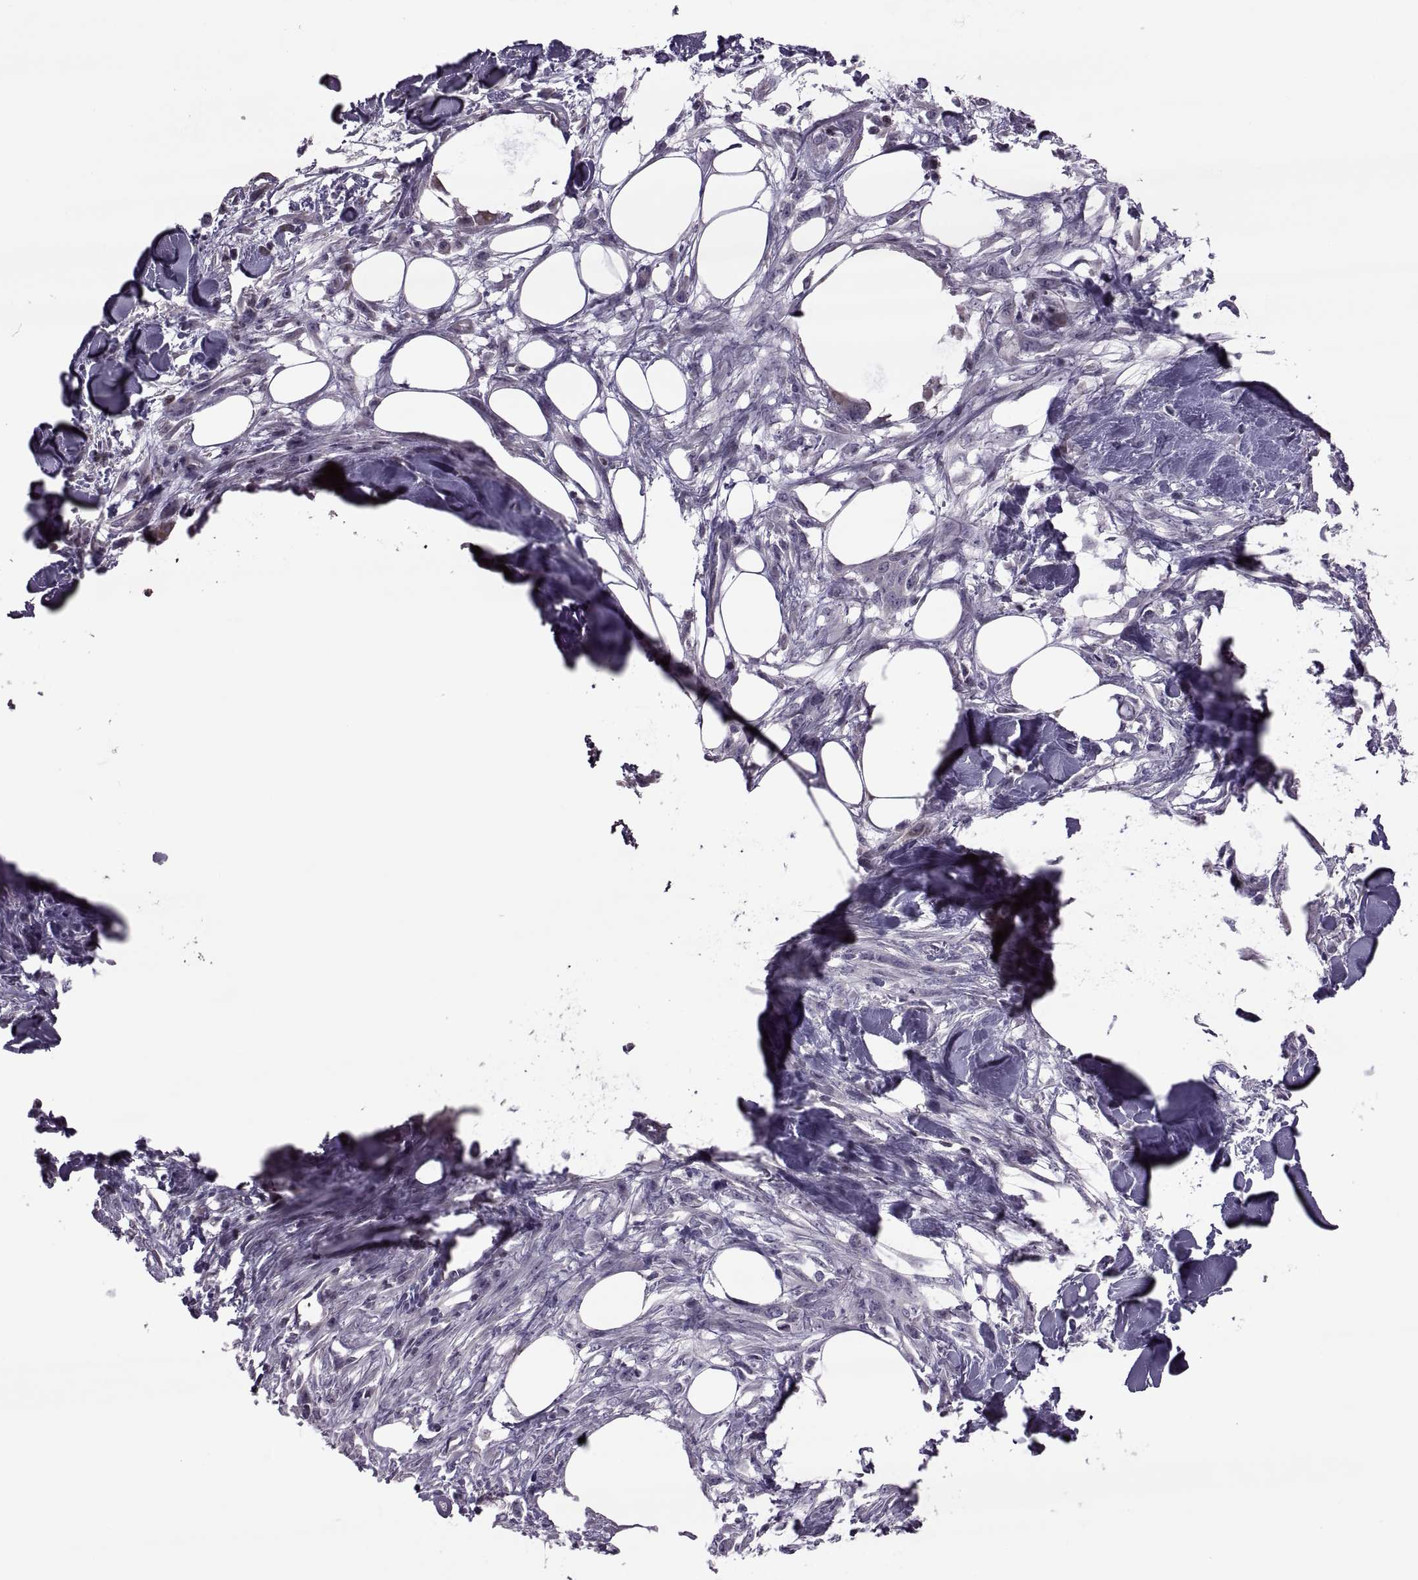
{"staining": {"intensity": "negative", "quantity": "none", "location": "none"}, "tissue": "skin cancer", "cell_type": "Tumor cells", "image_type": "cancer", "snomed": [{"axis": "morphology", "description": "Squamous cell carcinoma, NOS"}, {"axis": "topography", "description": "Skin"}], "caption": "This photomicrograph is of skin cancer stained with immunohistochemistry (IHC) to label a protein in brown with the nuclei are counter-stained blue. There is no positivity in tumor cells.", "gene": "ODF3", "patient": {"sex": "female", "age": 59}}